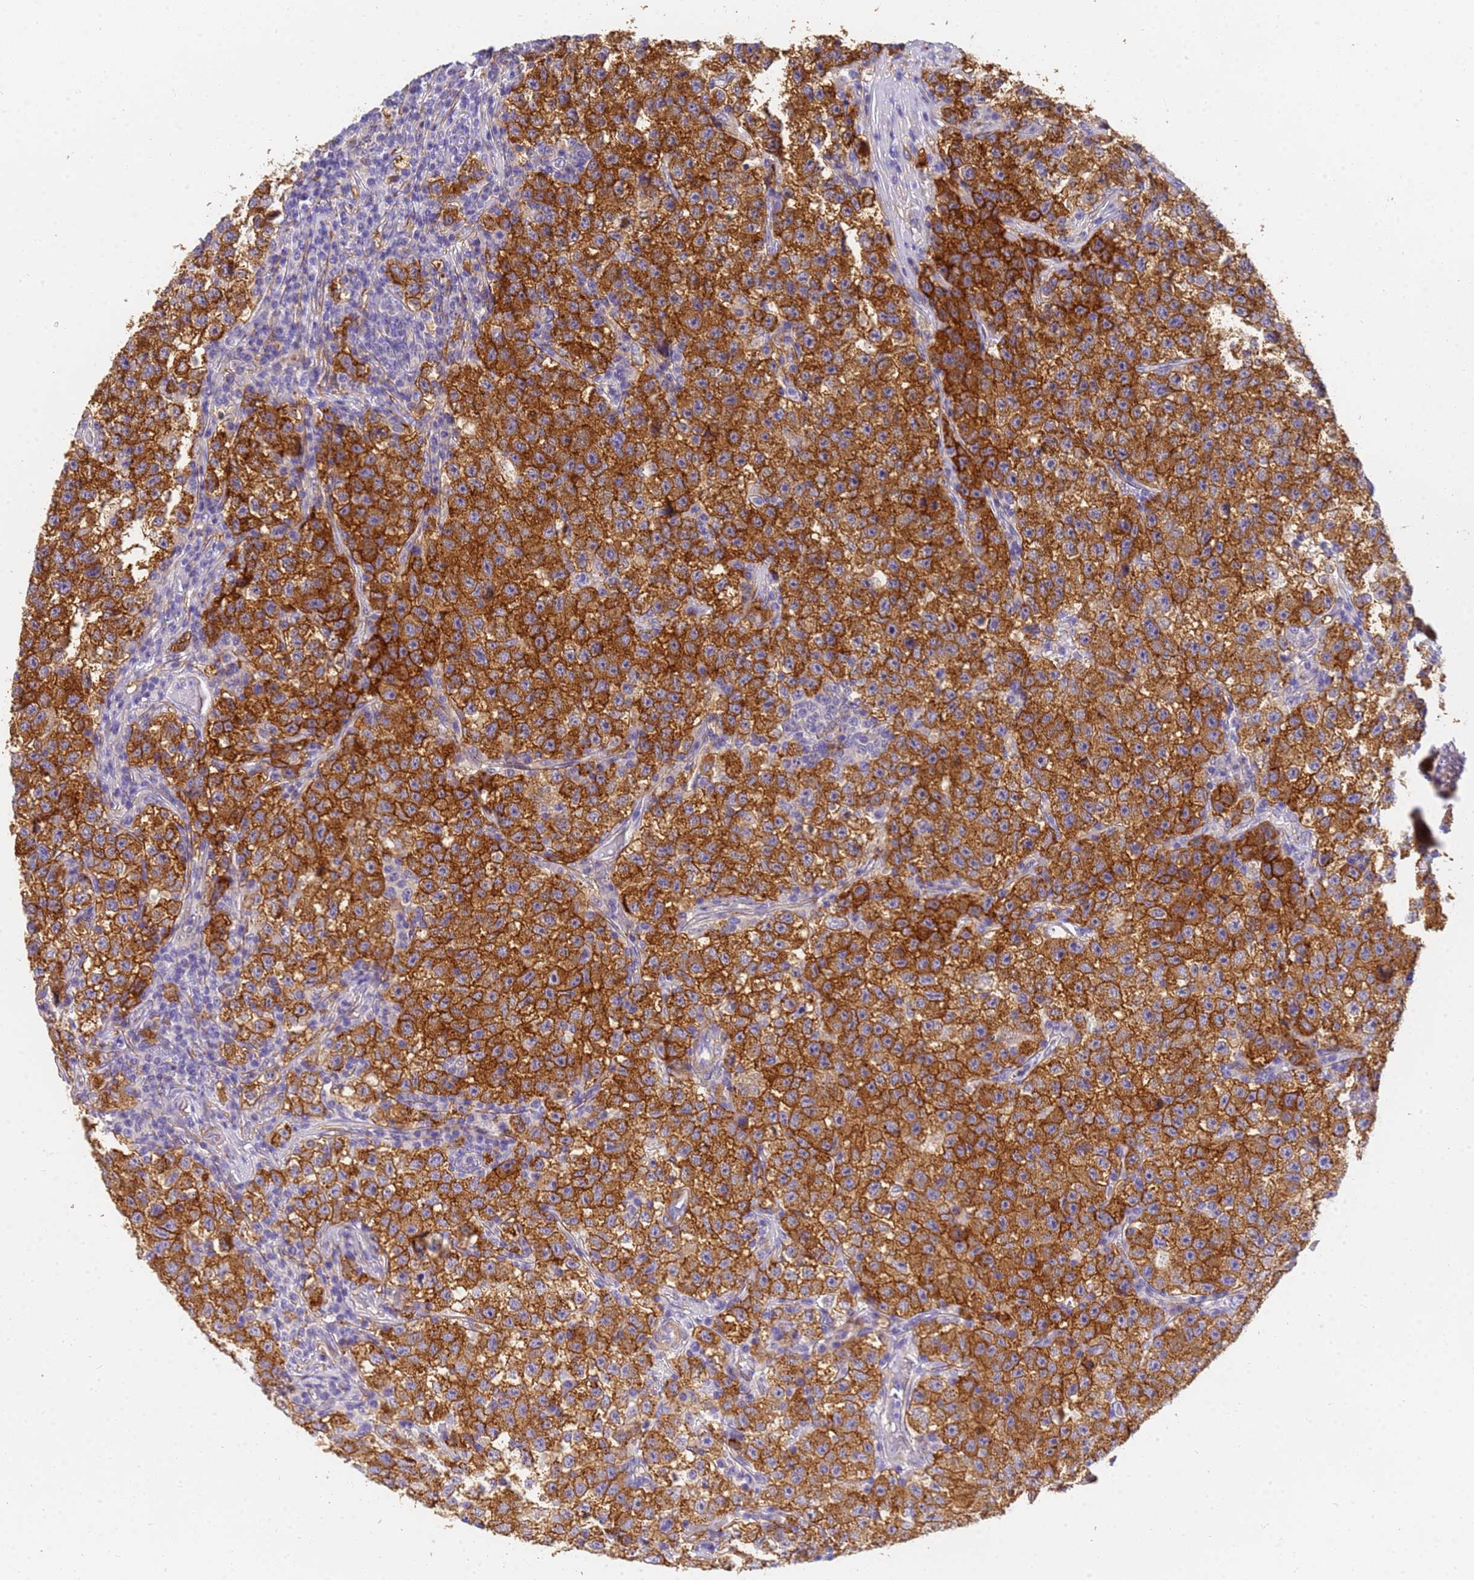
{"staining": {"intensity": "strong", "quantity": ">75%", "location": "cytoplasmic/membranous"}, "tissue": "testis cancer", "cell_type": "Tumor cells", "image_type": "cancer", "snomed": [{"axis": "morphology", "description": "Seminoma, NOS"}, {"axis": "topography", "description": "Testis"}], "caption": "Human testis cancer (seminoma) stained for a protein (brown) demonstrates strong cytoplasmic/membranous positive positivity in about >75% of tumor cells.", "gene": "MVB12A", "patient": {"sex": "male", "age": 22}}